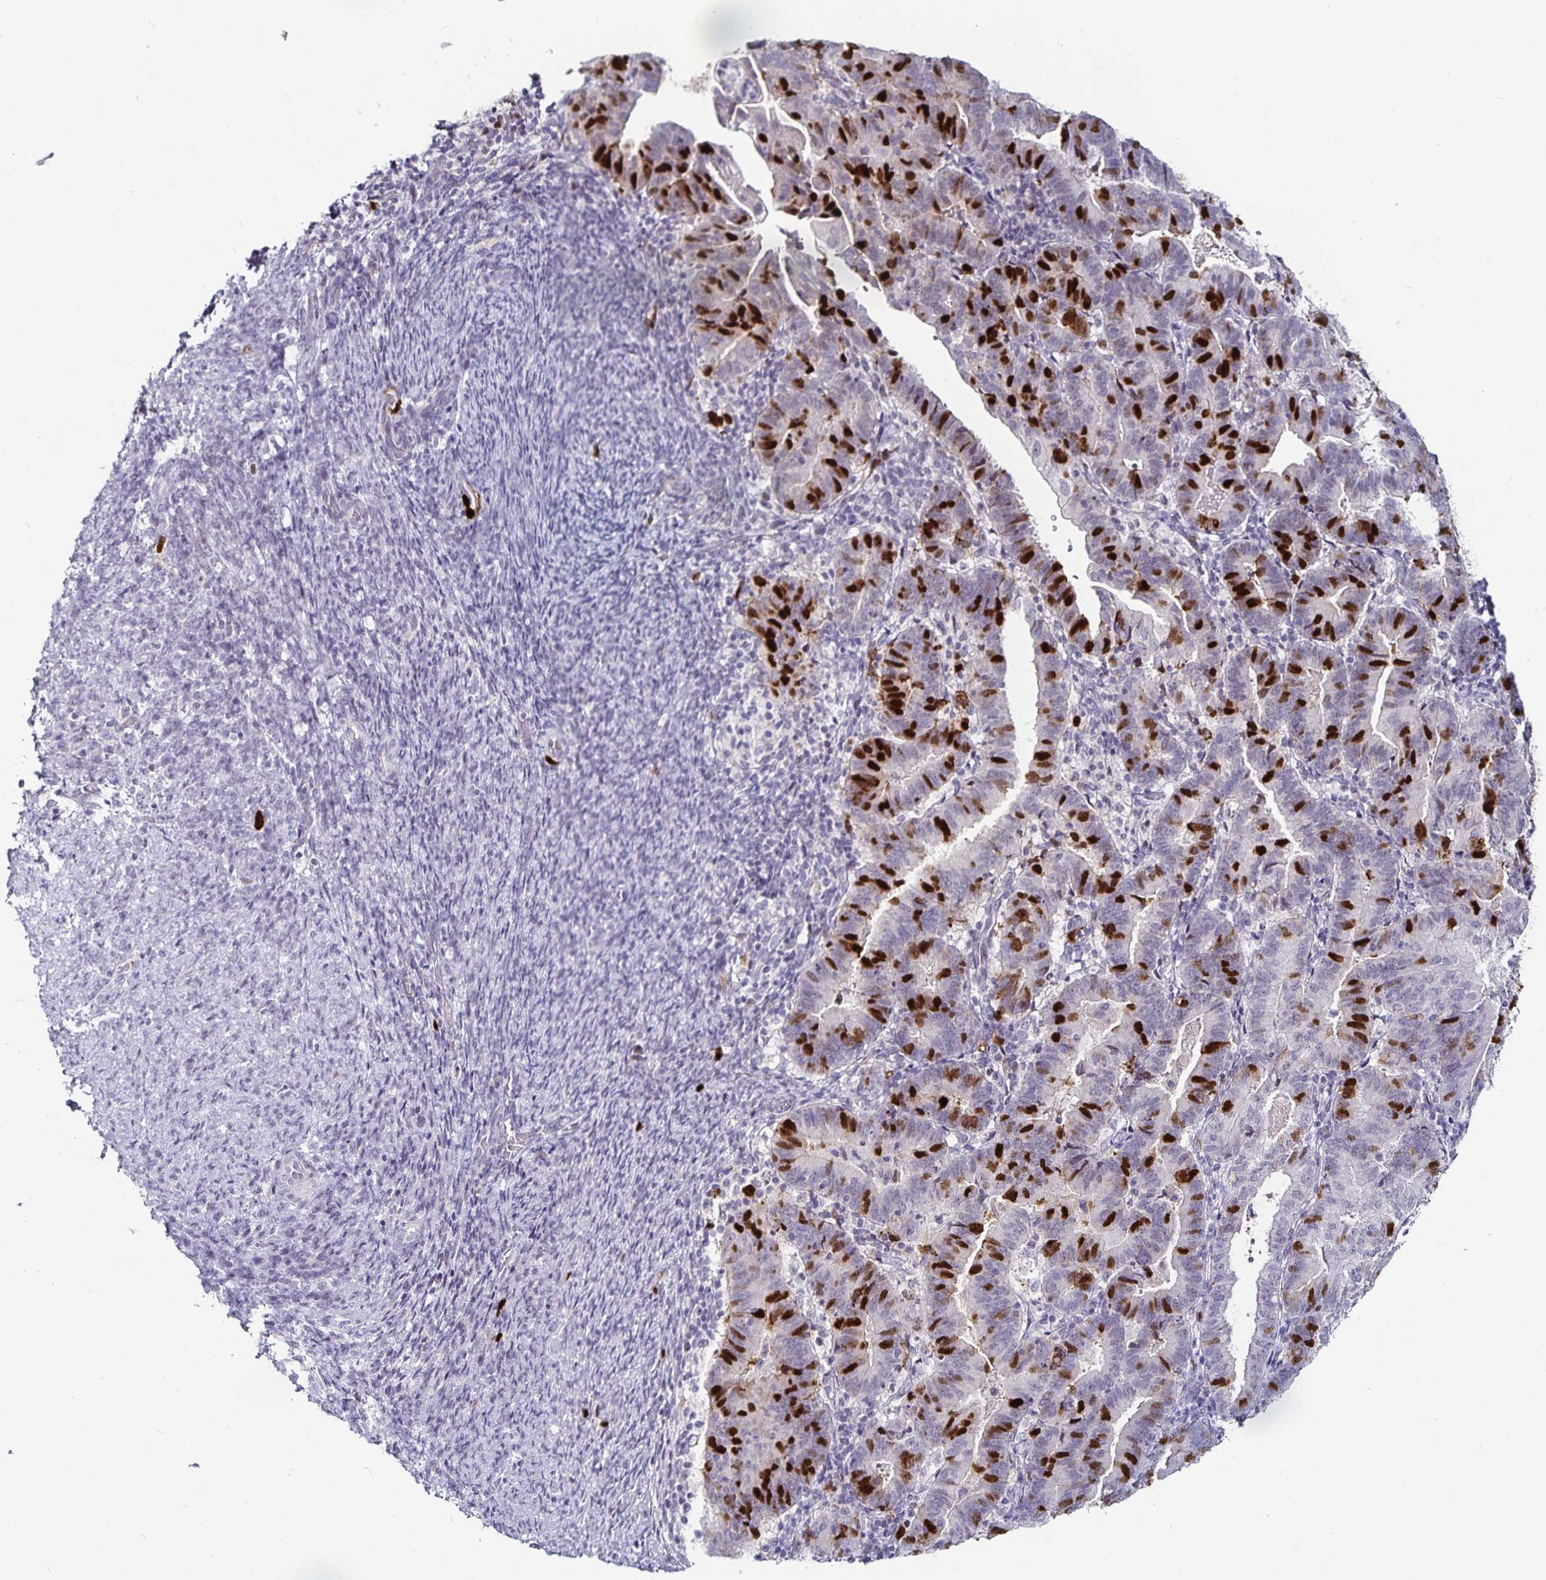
{"staining": {"intensity": "strong", "quantity": "25%-75%", "location": "nuclear"}, "tissue": "endometrial cancer", "cell_type": "Tumor cells", "image_type": "cancer", "snomed": [{"axis": "morphology", "description": "Adenocarcinoma, NOS"}, {"axis": "topography", "description": "Endometrium"}], "caption": "Immunohistochemistry of human adenocarcinoma (endometrial) exhibits high levels of strong nuclear positivity in about 25%-75% of tumor cells.", "gene": "ANLN", "patient": {"sex": "female", "age": 70}}